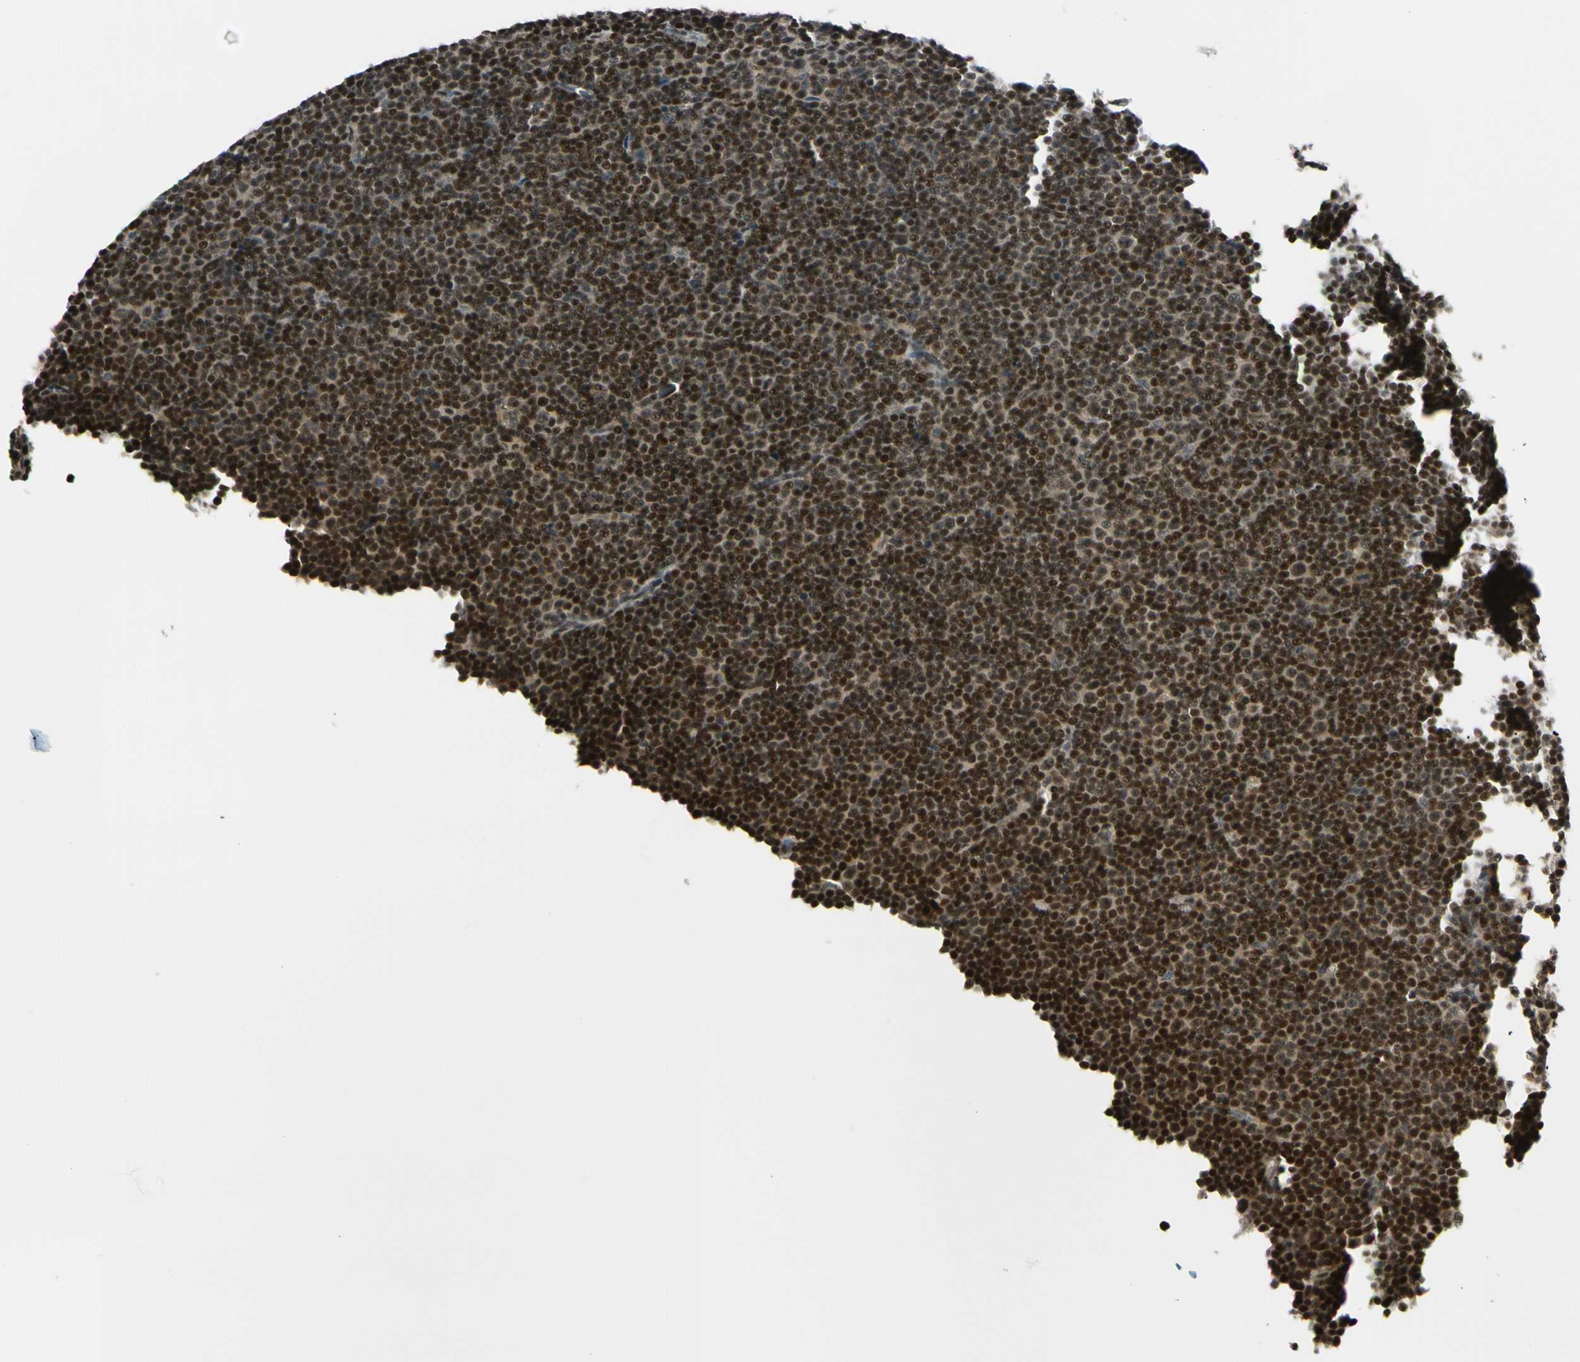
{"staining": {"intensity": "strong", "quantity": ">75%", "location": "cytoplasmic/membranous,nuclear"}, "tissue": "lymphoma", "cell_type": "Tumor cells", "image_type": "cancer", "snomed": [{"axis": "morphology", "description": "Malignant lymphoma, non-Hodgkin's type, Low grade"}, {"axis": "topography", "description": "Lymph node"}], "caption": "The immunohistochemical stain labels strong cytoplasmic/membranous and nuclear expression in tumor cells of malignant lymphoma, non-Hodgkin's type (low-grade) tissue.", "gene": "DAXX", "patient": {"sex": "female", "age": 67}}